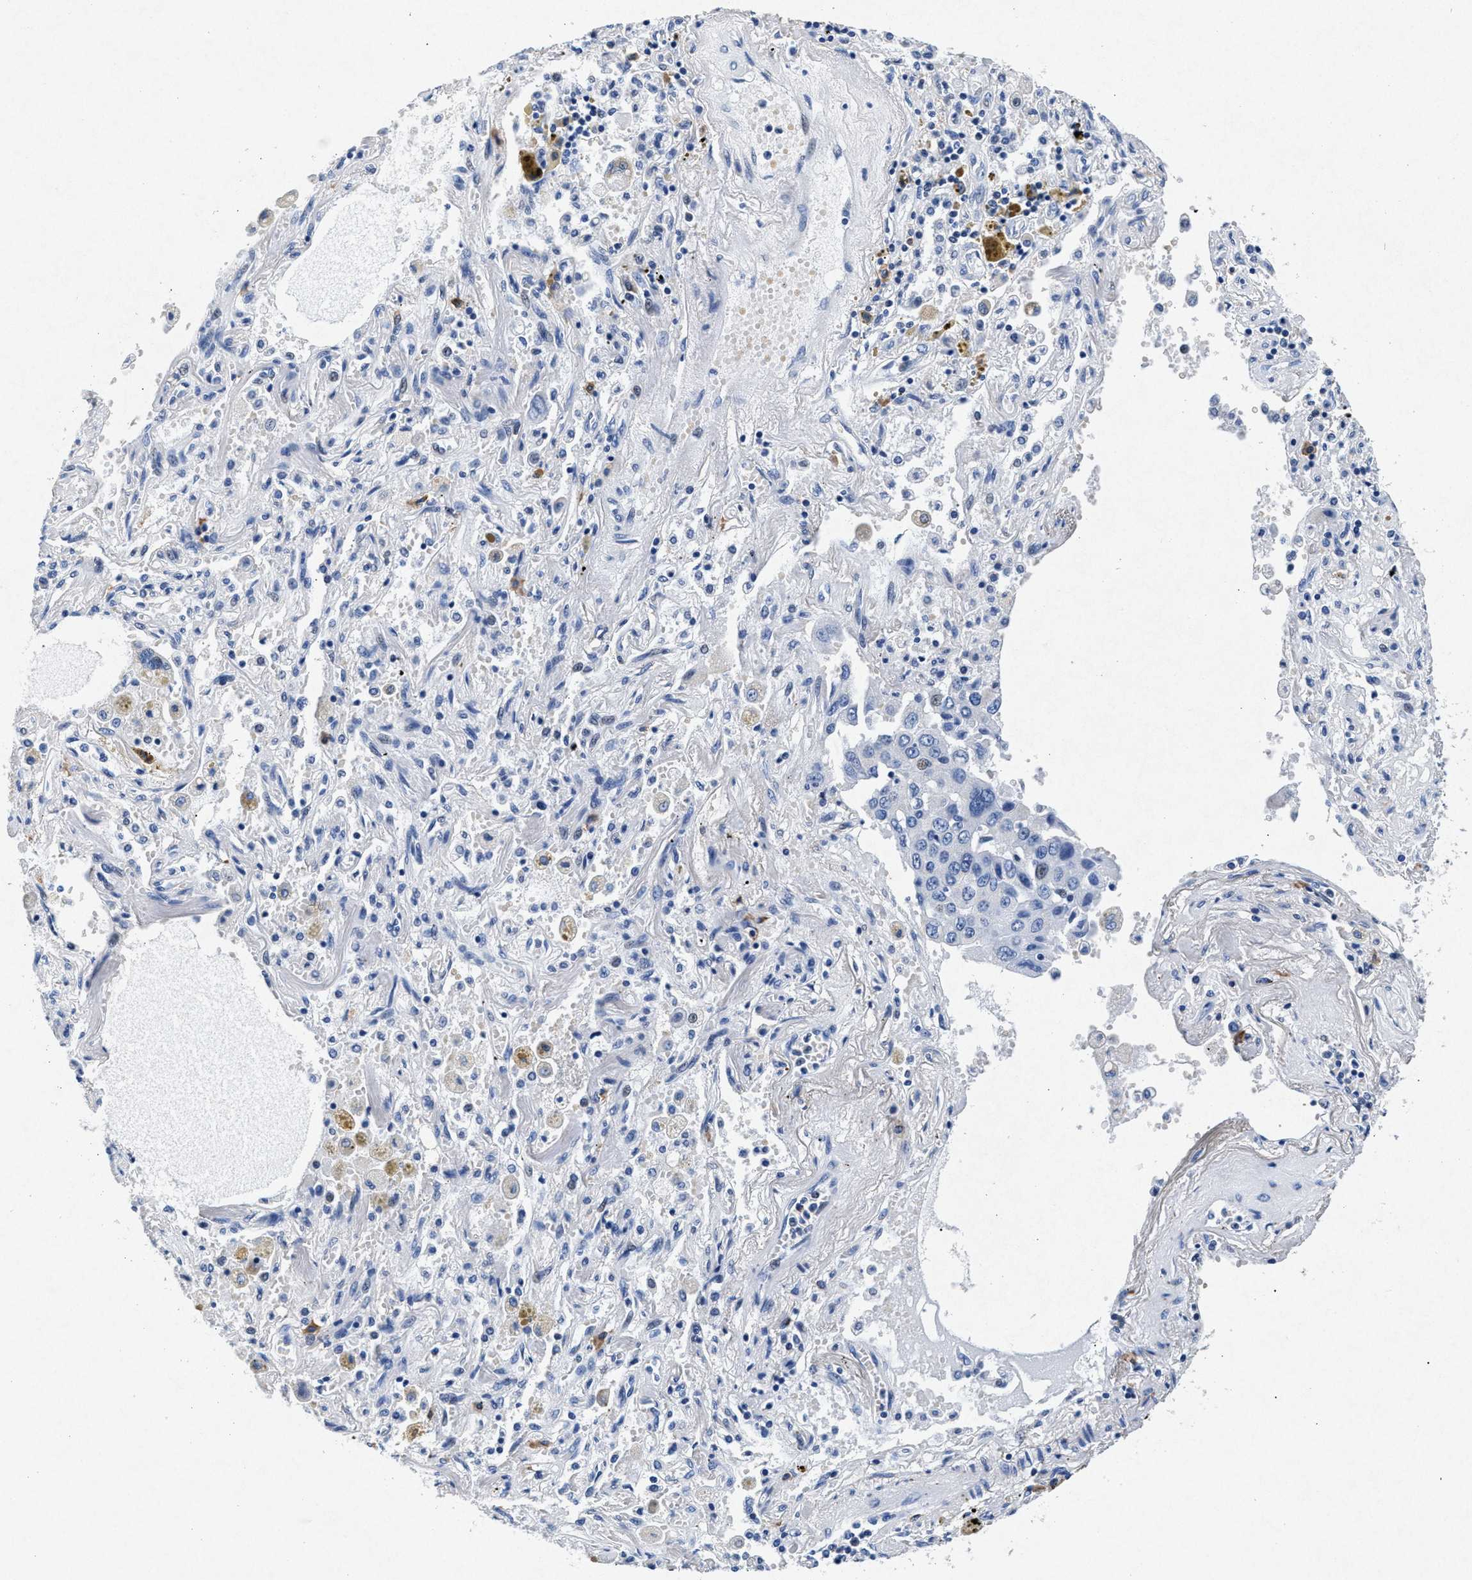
{"staining": {"intensity": "negative", "quantity": "none", "location": "none"}, "tissue": "lung cancer", "cell_type": "Tumor cells", "image_type": "cancer", "snomed": [{"axis": "morphology", "description": "Adenocarcinoma, NOS"}, {"axis": "topography", "description": "Lung"}], "caption": "Immunohistochemistry micrograph of lung cancer (adenocarcinoma) stained for a protein (brown), which exhibits no staining in tumor cells.", "gene": "MAP6", "patient": {"sex": "female", "age": 65}}